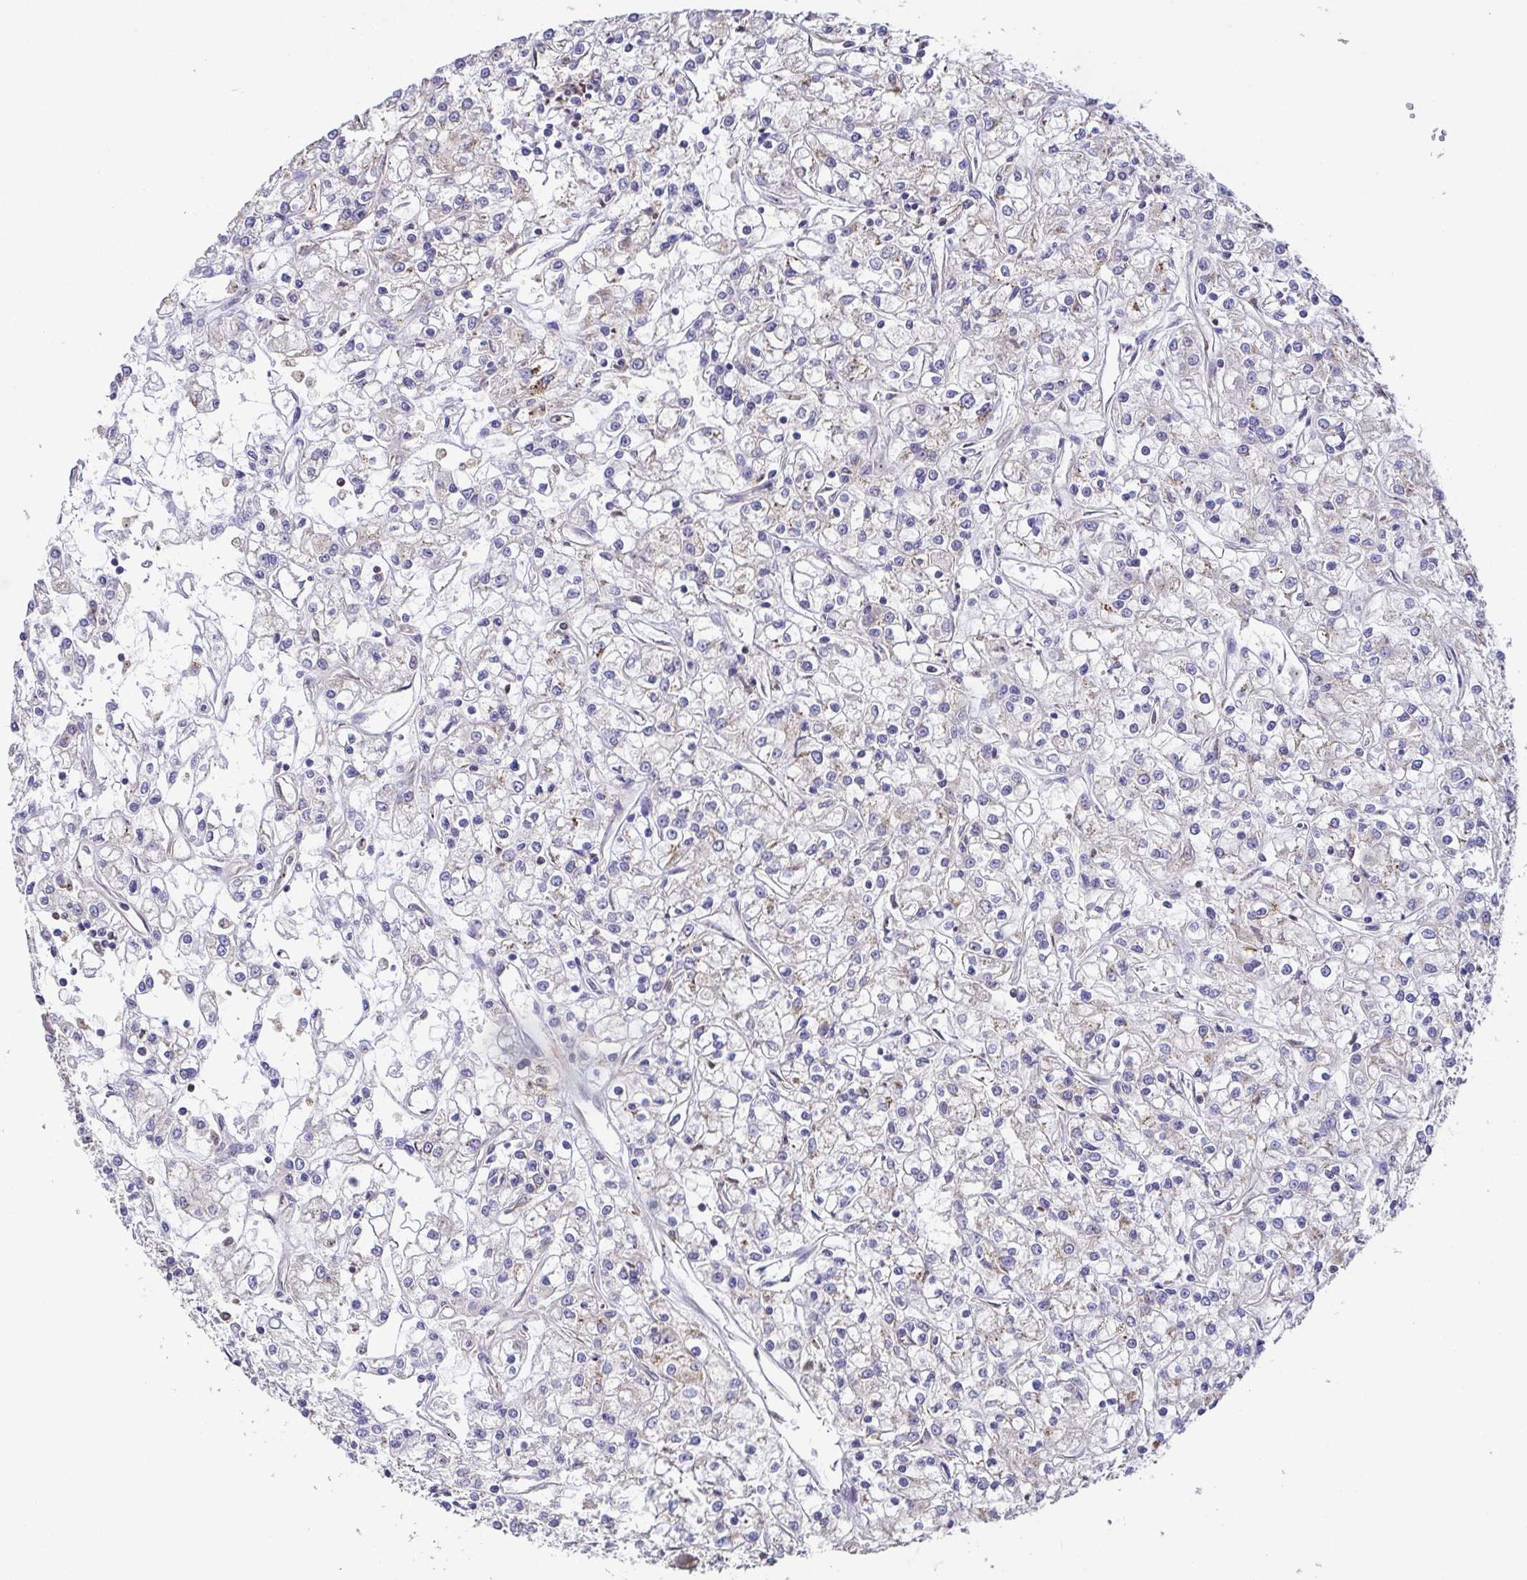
{"staining": {"intensity": "negative", "quantity": "none", "location": "none"}, "tissue": "renal cancer", "cell_type": "Tumor cells", "image_type": "cancer", "snomed": [{"axis": "morphology", "description": "Adenocarcinoma, NOS"}, {"axis": "topography", "description": "Kidney"}], "caption": "An immunohistochemistry (IHC) micrograph of renal cancer is shown. There is no staining in tumor cells of renal cancer.", "gene": "EIF3D", "patient": {"sex": "female", "age": 59}}